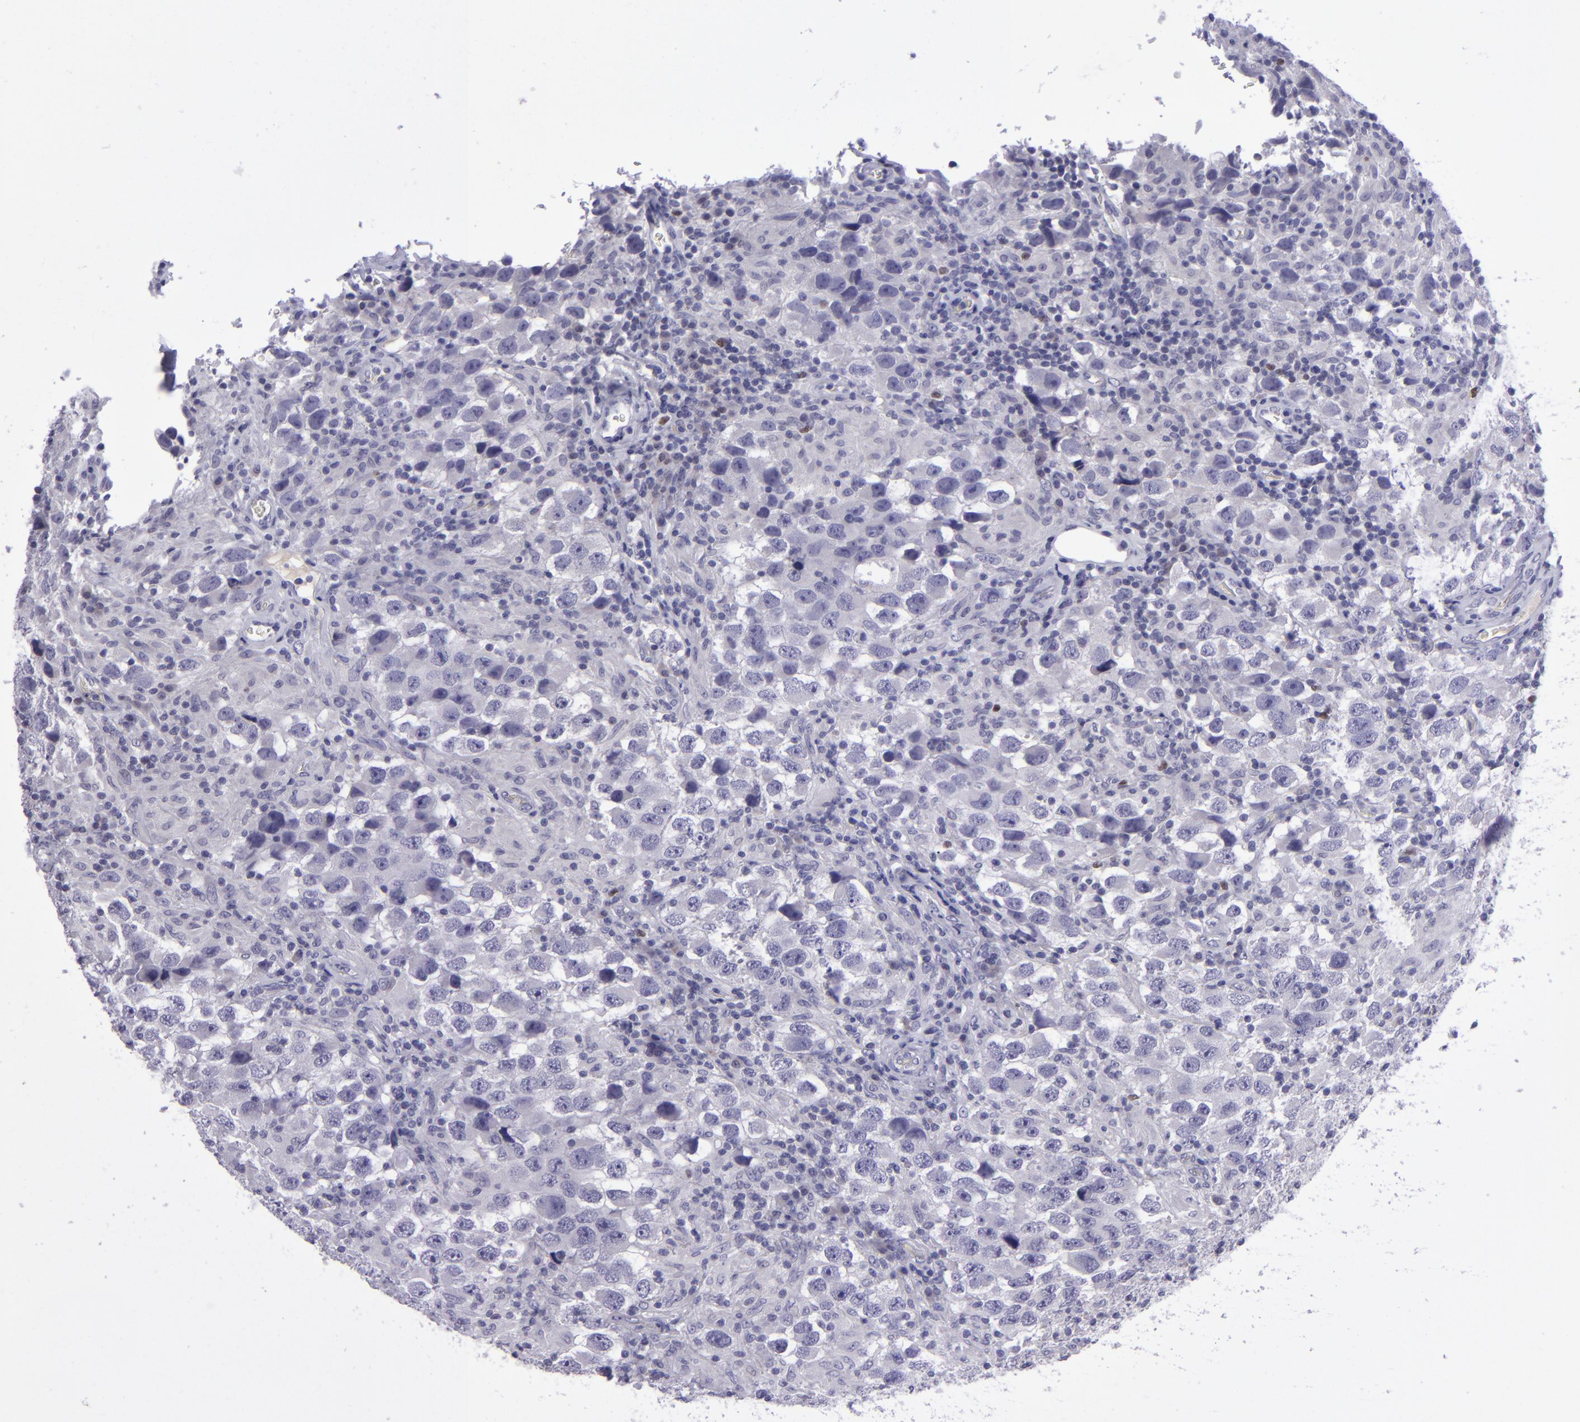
{"staining": {"intensity": "negative", "quantity": "none", "location": "none"}, "tissue": "testis cancer", "cell_type": "Tumor cells", "image_type": "cancer", "snomed": [{"axis": "morphology", "description": "Carcinoma, Embryonal, NOS"}, {"axis": "topography", "description": "Testis"}], "caption": "An IHC photomicrograph of embryonal carcinoma (testis) is shown. There is no staining in tumor cells of embryonal carcinoma (testis). (Immunohistochemistry, brightfield microscopy, high magnification).", "gene": "POU2F2", "patient": {"sex": "male", "age": 21}}